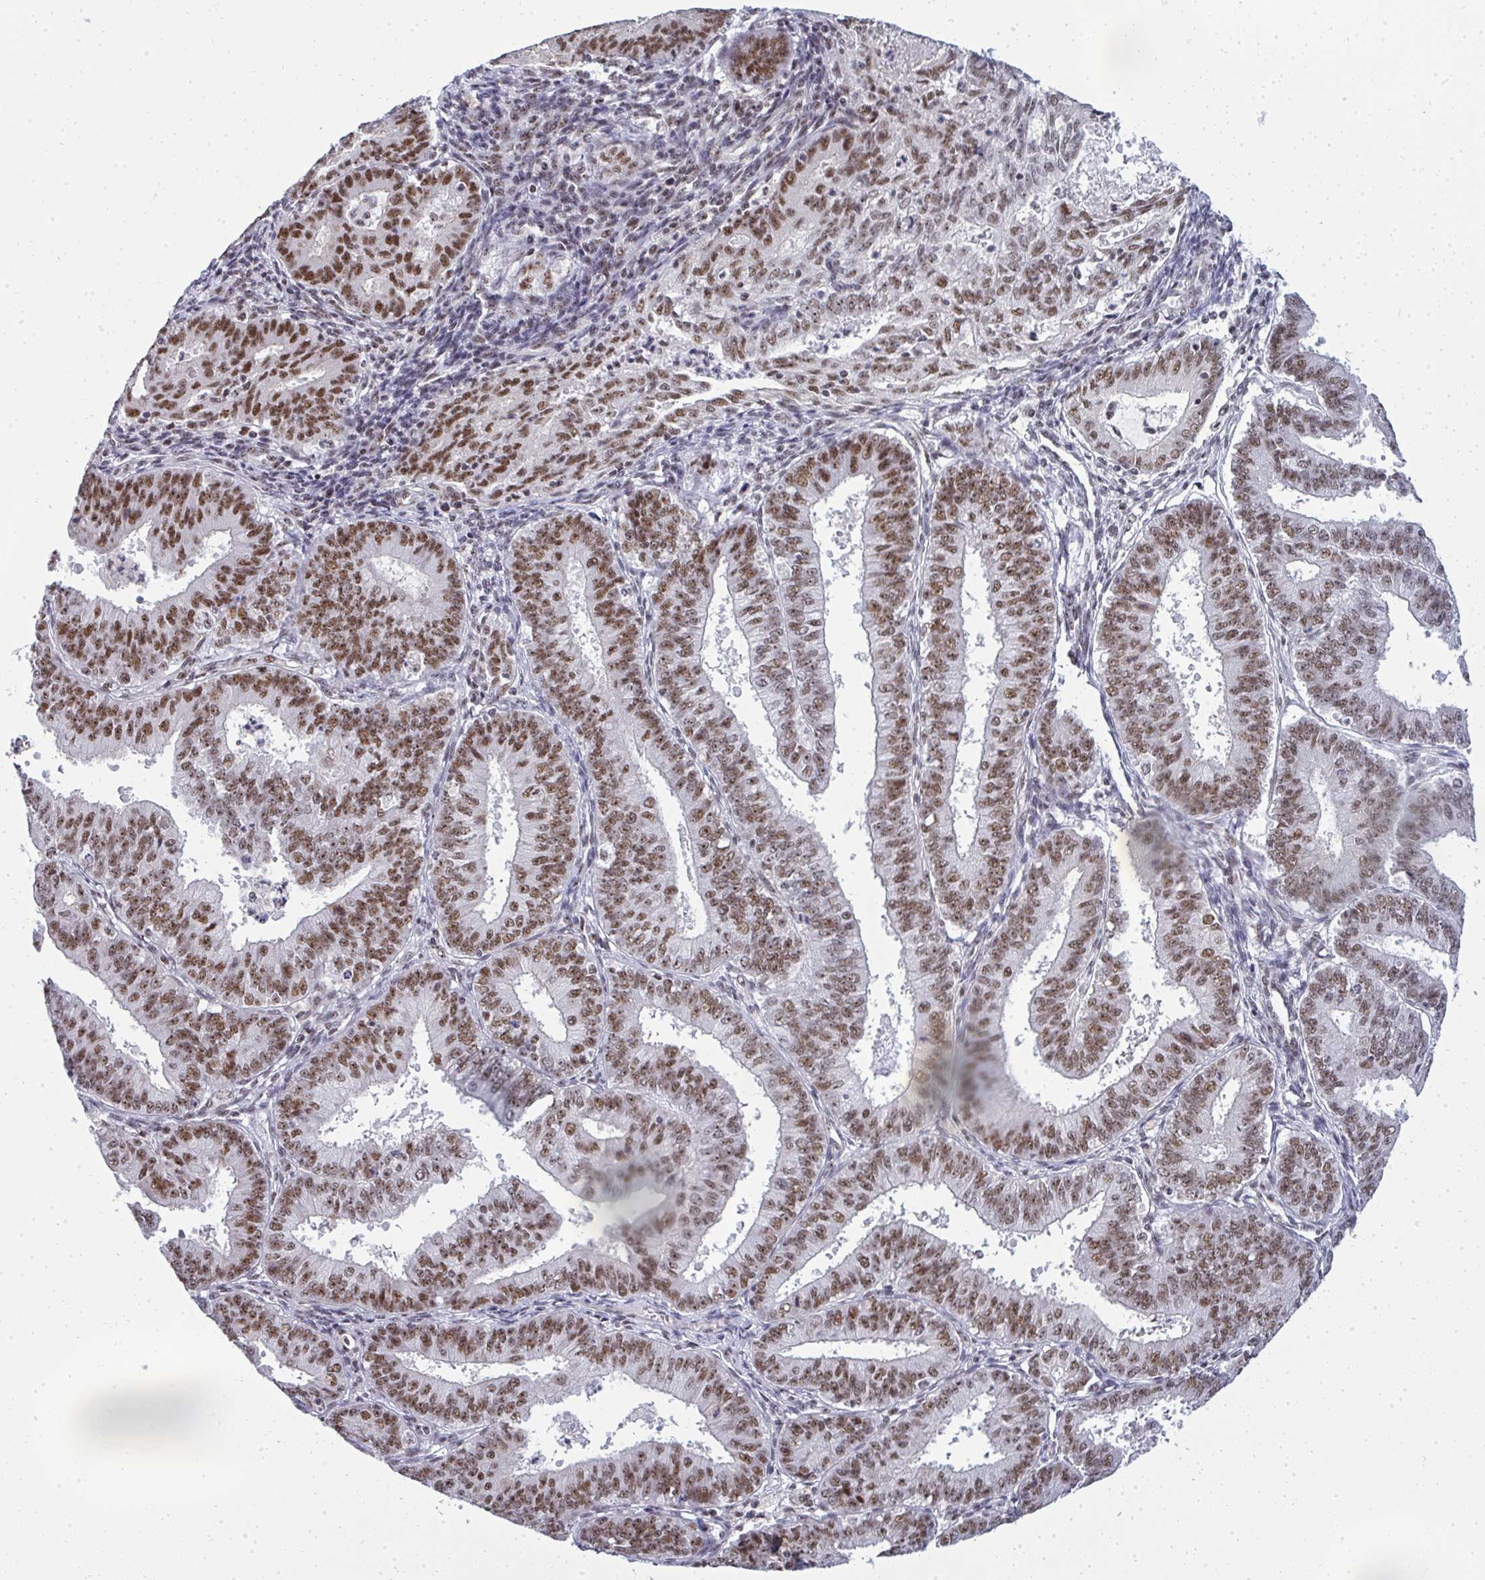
{"staining": {"intensity": "moderate", "quantity": ">75%", "location": "nuclear"}, "tissue": "endometrial cancer", "cell_type": "Tumor cells", "image_type": "cancer", "snomed": [{"axis": "morphology", "description": "Adenocarcinoma, NOS"}, {"axis": "topography", "description": "Endometrium"}], "caption": "Brown immunohistochemical staining in human endometrial adenocarcinoma shows moderate nuclear expression in about >75% of tumor cells. The staining was performed using DAB (3,3'-diaminobenzidine), with brown indicating positive protein expression. Nuclei are stained blue with hematoxylin.", "gene": "SIRT7", "patient": {"sex": "female", "age": 73}}